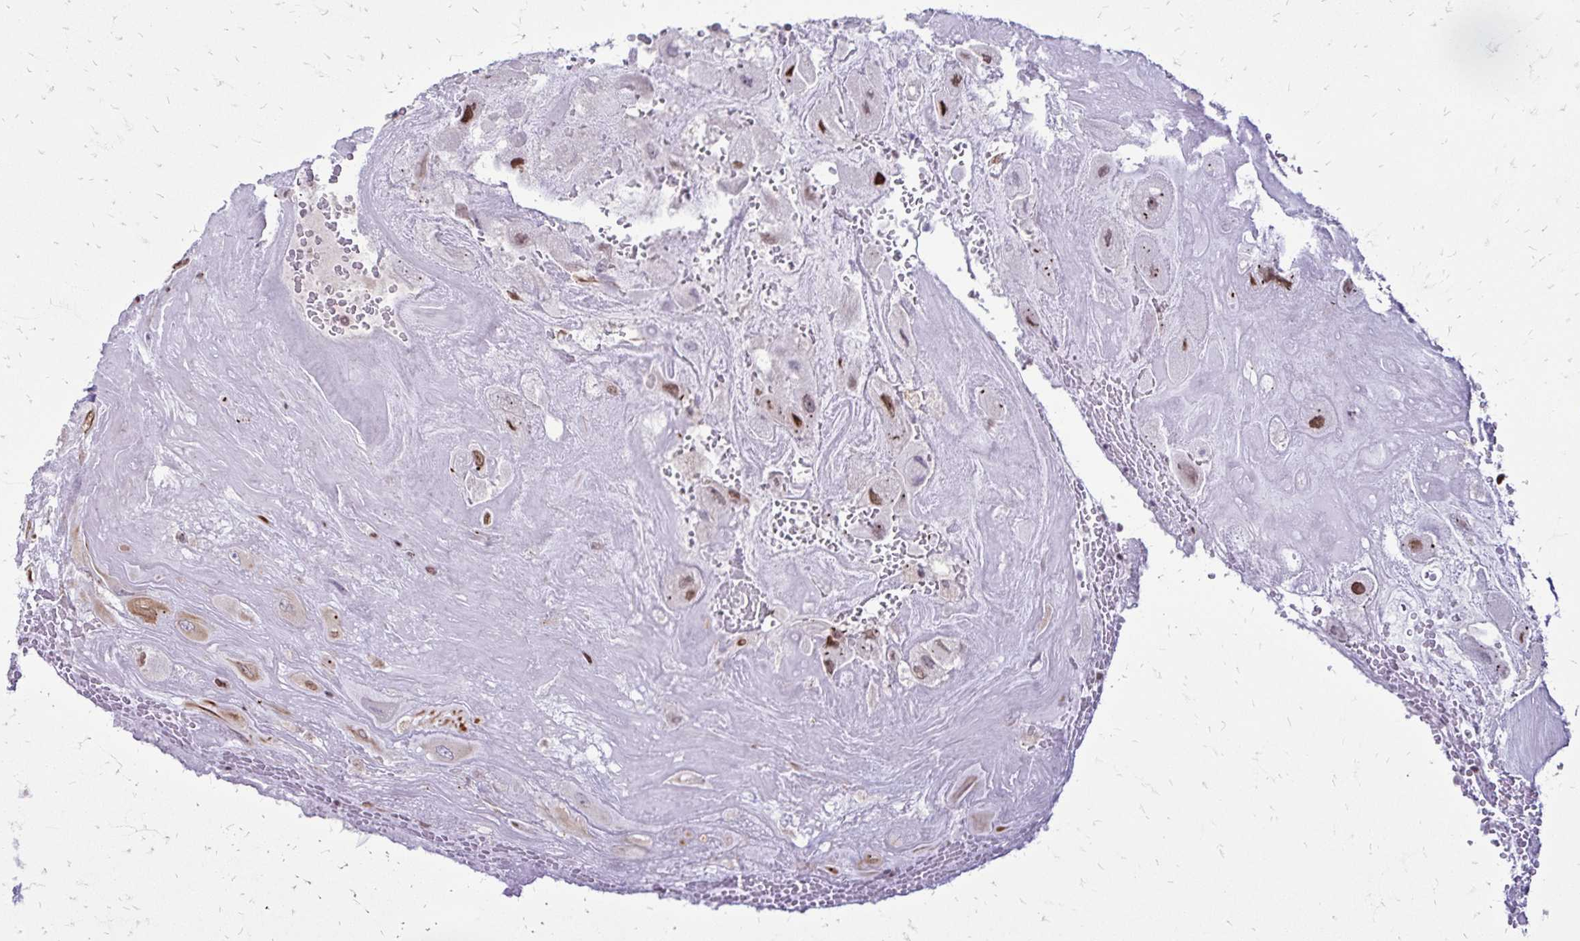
{"staining": {"intensity": "moderate", "quantity": "25%-75%", "location": "nuclear"}, "tissue": "placenta", "cell_type": "Decidual cells", "image_type": "normal", "snomed": [{"axis": "morphology", "description": "Normal tissue, NOS"}, {"axis": "topography", "description": "Placenta"}], "caption": "This is an image of IHC staining of benign placenta, which shows moderate expression in the nuclear of decidual cells.", "gene": "TOB1", "patient": {"sex": "female", "age": 32}}